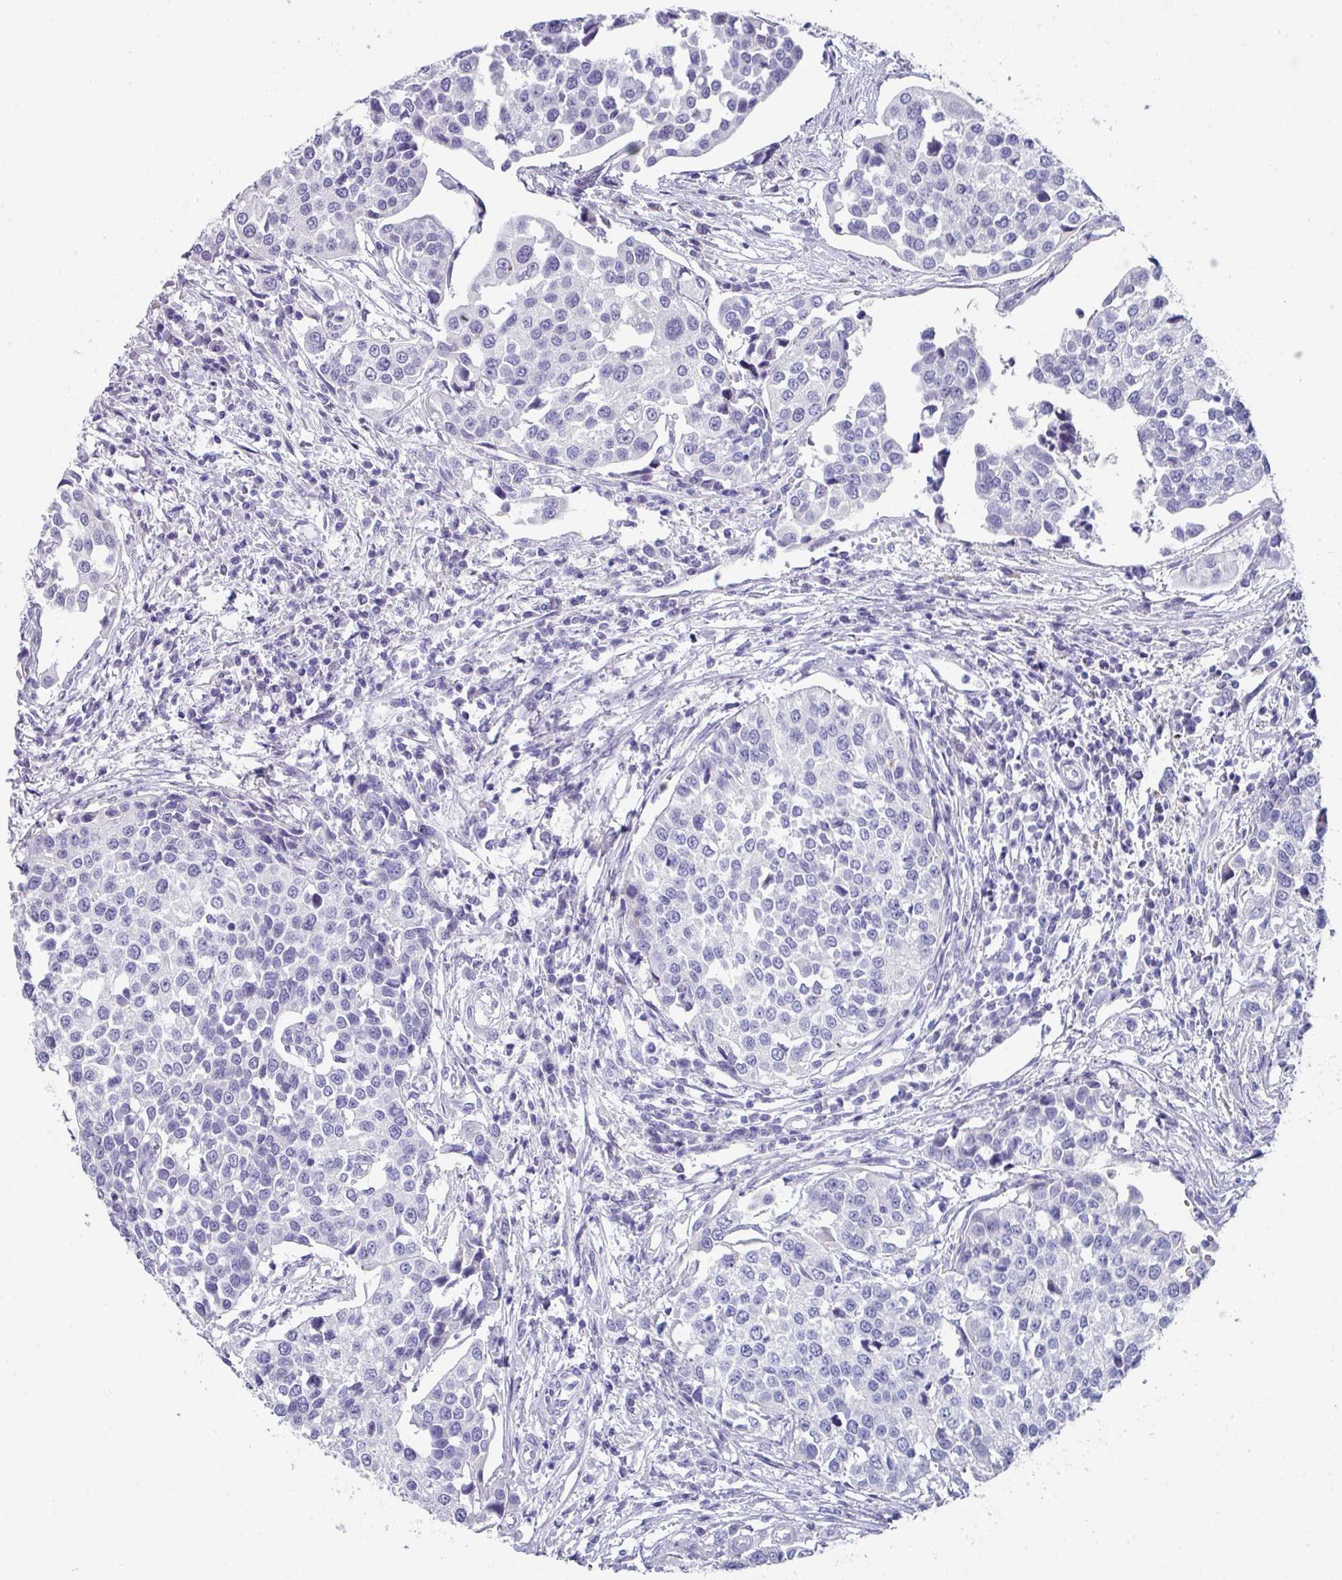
{"staining": {"intensity": "negative", "quantity": "none", "location": "none"}, "tissue": "urothelial cancer", "cell_type": "Tumor cells", "image_type": "cancer", "snomed": [{"axis": "morphology", "description": "Urothelial carcinoma, Low grade"}, {"axis": "topography", "description": "Urinary bladder"}], "caption": "Urothelial cancer stained for a protein using IHC demonstrates no staining tumor cells.", "gene": "PEX10", "patient": {"sex": "female", "age": 78}}